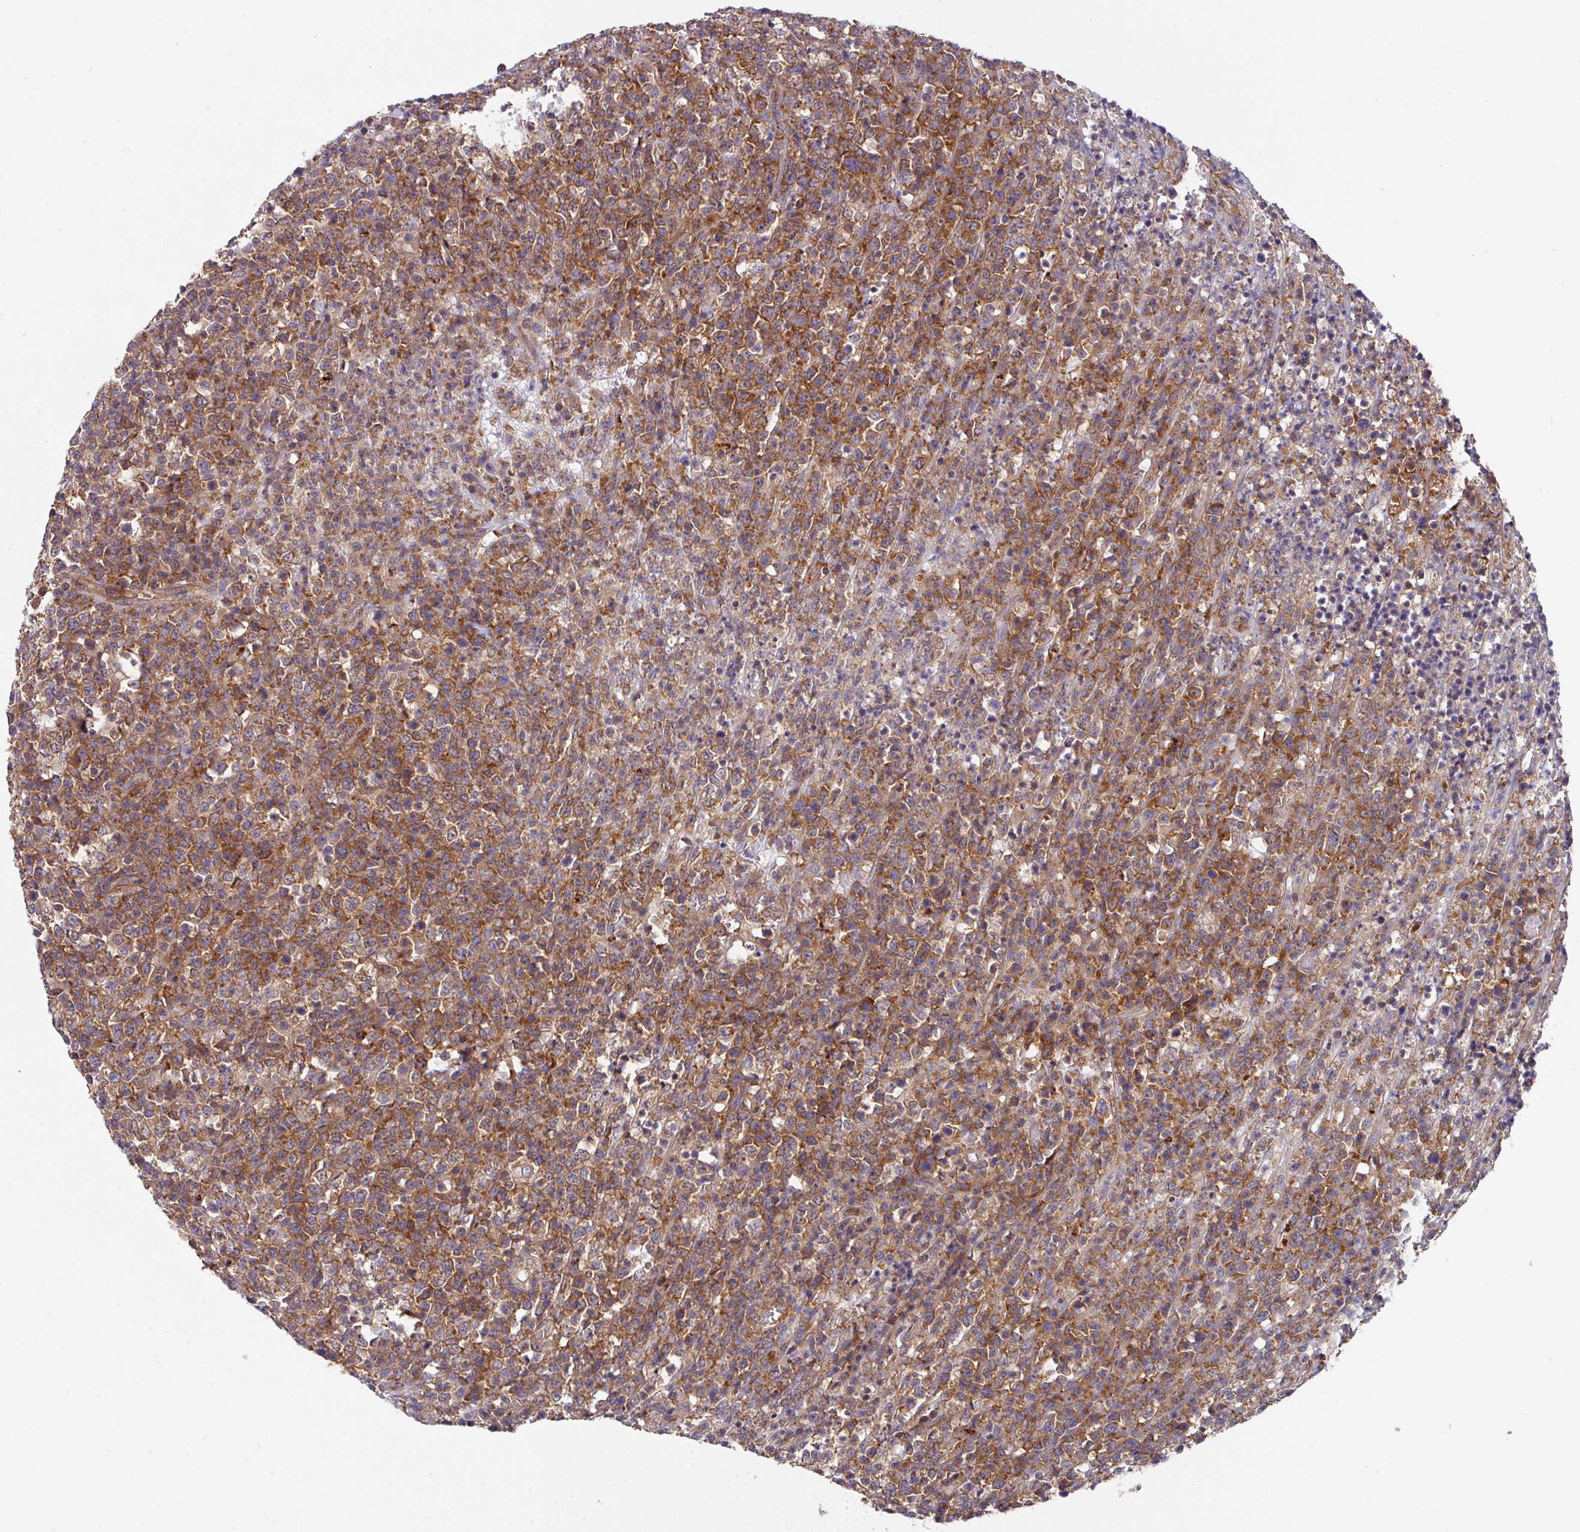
{"staining": {"intensity": "moderate", "quantity": ">75%", "location": "cytoplasmic/membranous"}, "tissue": "lymphoma", "cell_type": "Tumor cells", "image_type": "cancer", "snomed": [{"axis": "morphology", "description": "Malignant lymphoma, non-Hodgkin's type, High grade"}, {"axis": "topography", "description": "Colon"}], "caption": "Protein expression analysis of human malignant lymphoma, non-Hodgkin's type (high-grade) reveals moderate cytoplasmic/membranous expression in about >75% of tumor cells. (IHC, brightfield microscopy, high magnification).", "gene": "EIF4B", "patient": {"sex": "female", "age": 53}}